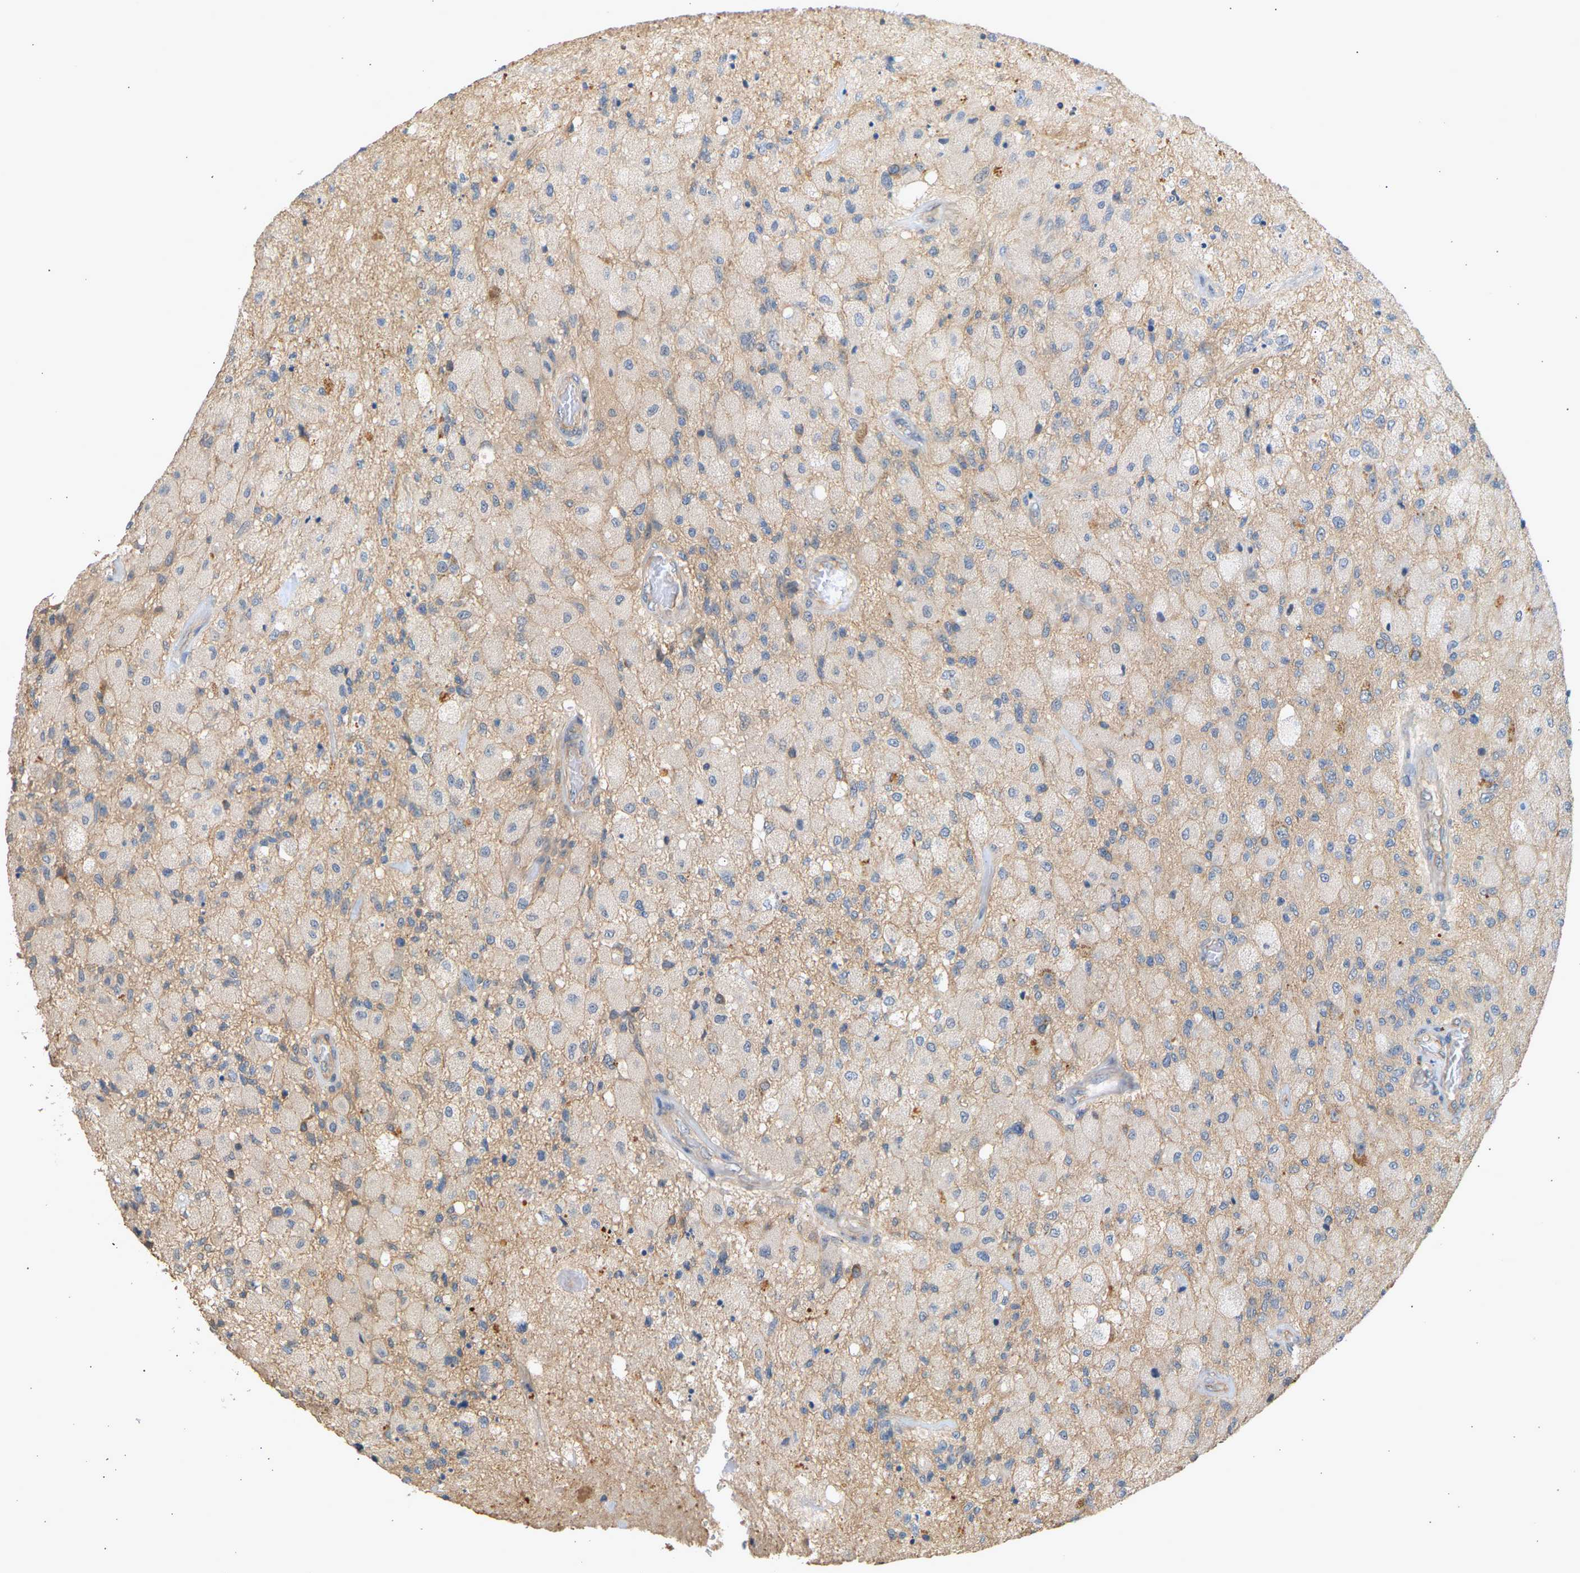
{"staining": {"intensity": "negative", "quantity": "none", "location": "none"}, "tissue": "glioma", "cell_type": "Tumor cells", "image_type": "cancer", "snomed": [{"axis": "morphology", "description": "Normal tissue, NOS"}, {"axis": "morphology", "description": "Glioma, malignant, High grade"}, {"axis": "topography", "description": "Cerebral cortex"}], "caption": "Immunohistochemistry (IHC) image of neoplastic tissue: glioma stained with DAB (3,3'-diaminobenzidine) displays no significant protein staining in tumor cells.", "gene": "RGL1", "patient": {"sex": "male", "age": 77}}